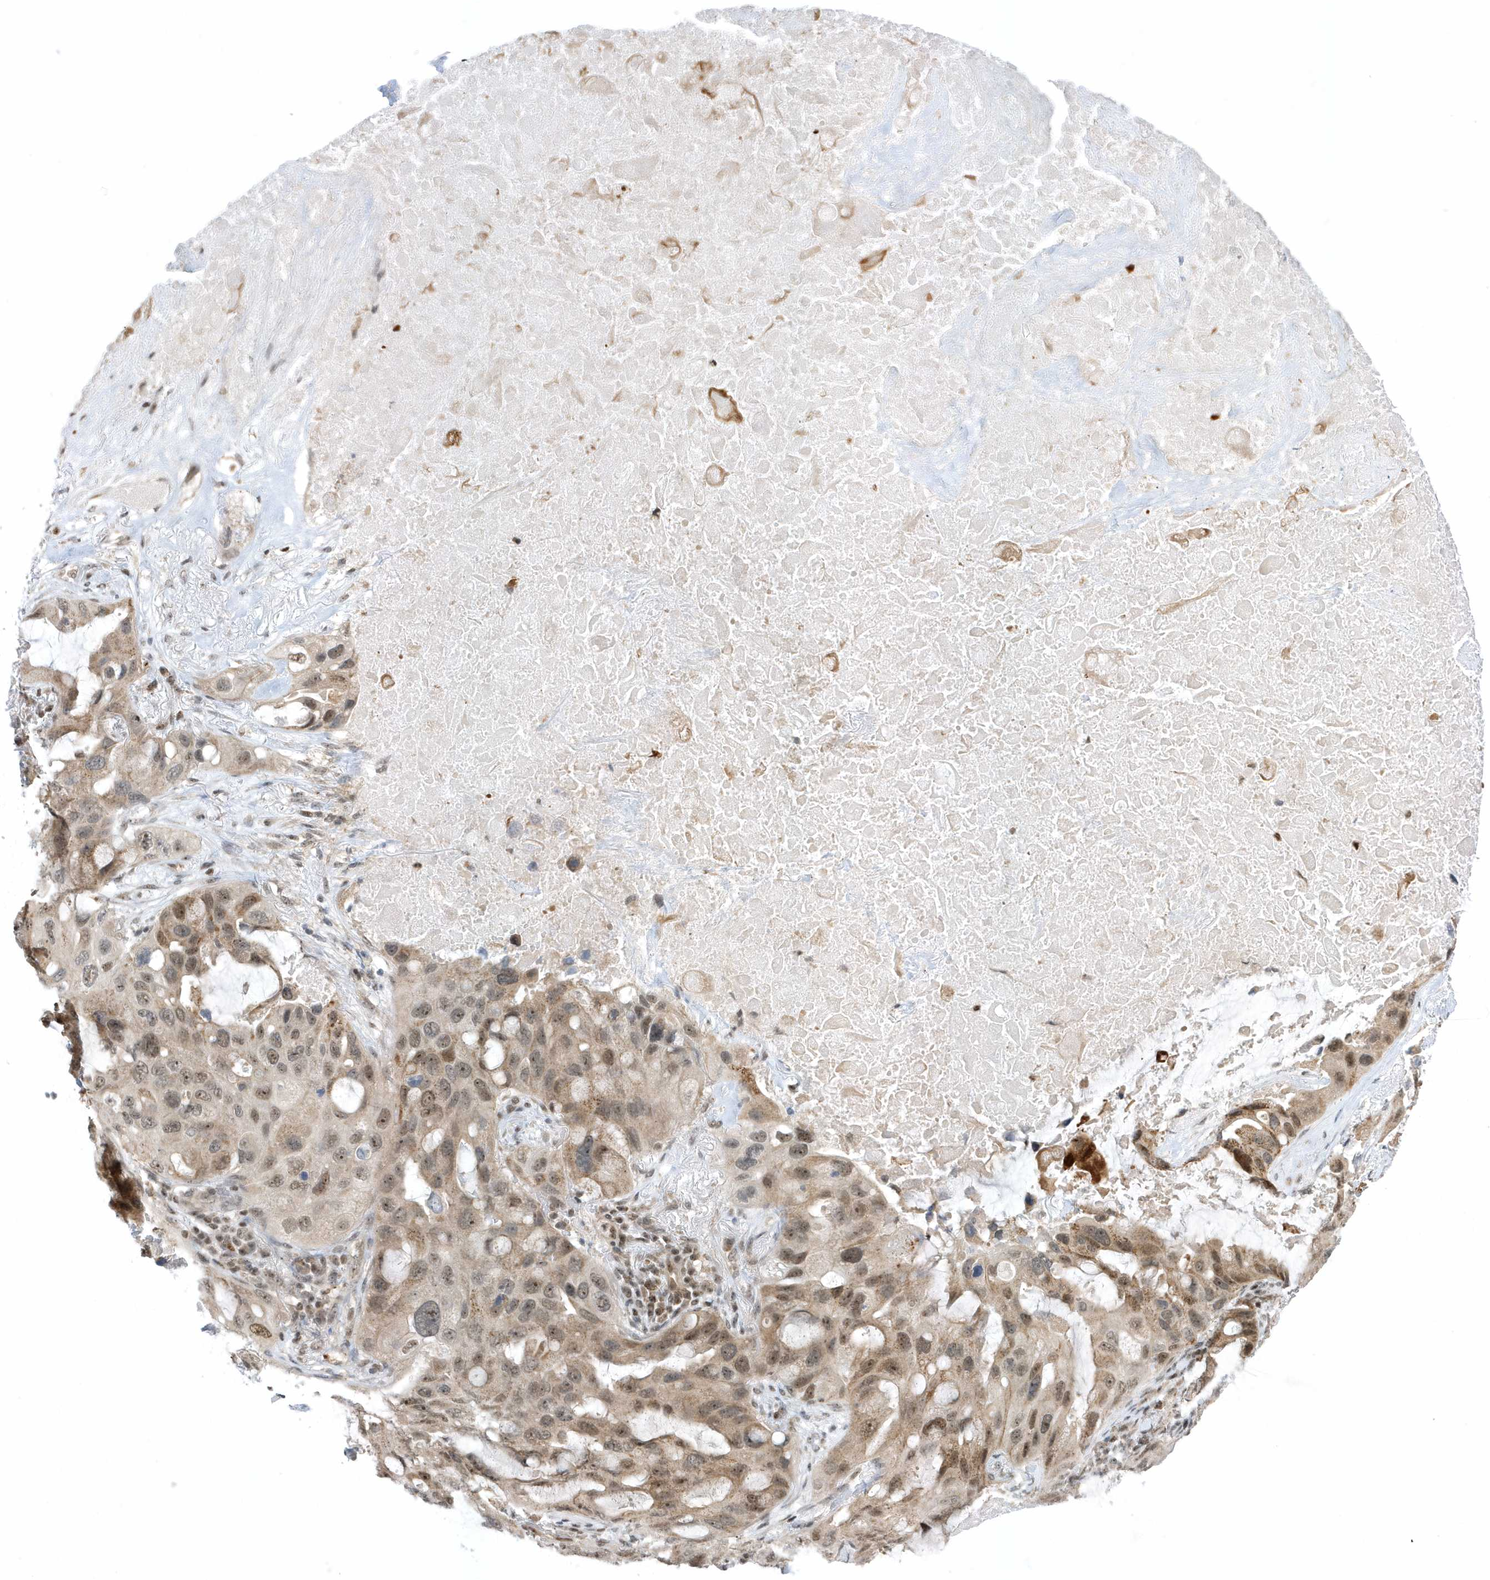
{"staining": {"intensity": "moderate", "quantity": "25%-75%", "location": "nuclear"}, "tissue": "lung cancer", "cell_type": "Tumor cells", "image_type": "cancer", "snomed": [{"axis": "morphology", "description": "Squamous cell carcinoma, NOS"}, {"axis": "topography", "description": "Lung"}], "caption": "Immunohistochemistry (DAB (3,3'-diaminobenzidine)) staining of lung cancer (squamous cell carcinoma) demonstrates moderate nuclear protein expression in approximately 25%-75% of tumor cells.", "gene": "ZNF740", "patient": {"sex": "female", "age": 73}}